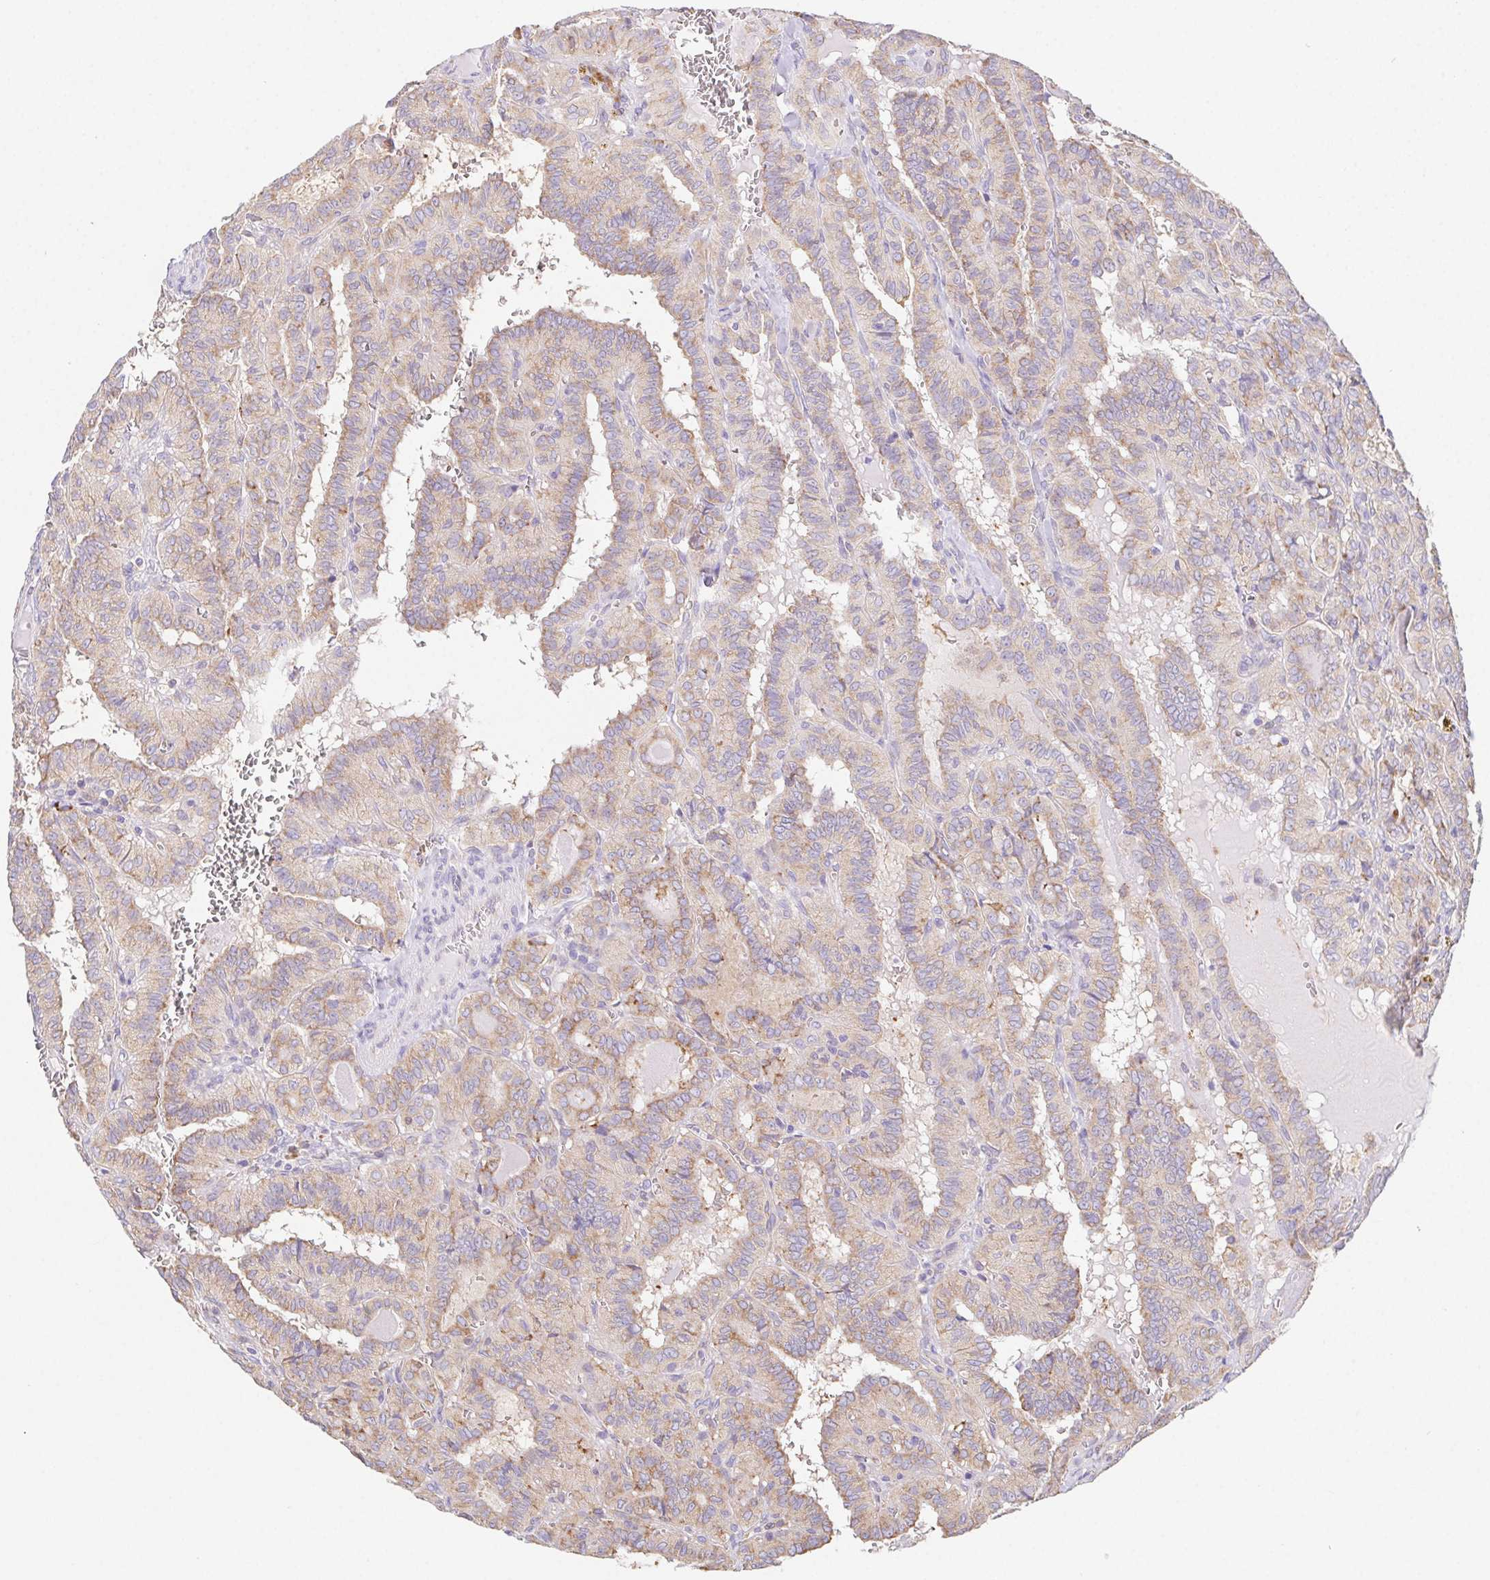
{"staining": {"intensity": "weak", "quantity": ">75%", "location": "cytoplasmic/membranous"}, "tissue": "thyroid cancer", "cell_type": "Tumor cells", "image_type": "cancer", "snomed": [{"axis": "morphology", "description": "Papillary adenocarcinoma, NOS"}, {"axis": "topography", "description": "Thyroid gland"}], "caption": "A micrograph of papillary adenocarcinoma (thyroid) stained for a protein displays weak cytoplasmic/membranous brown staining in tumor cells.", "gene": "ADAM8", "patient": {"sex": "female", "age": 21}}